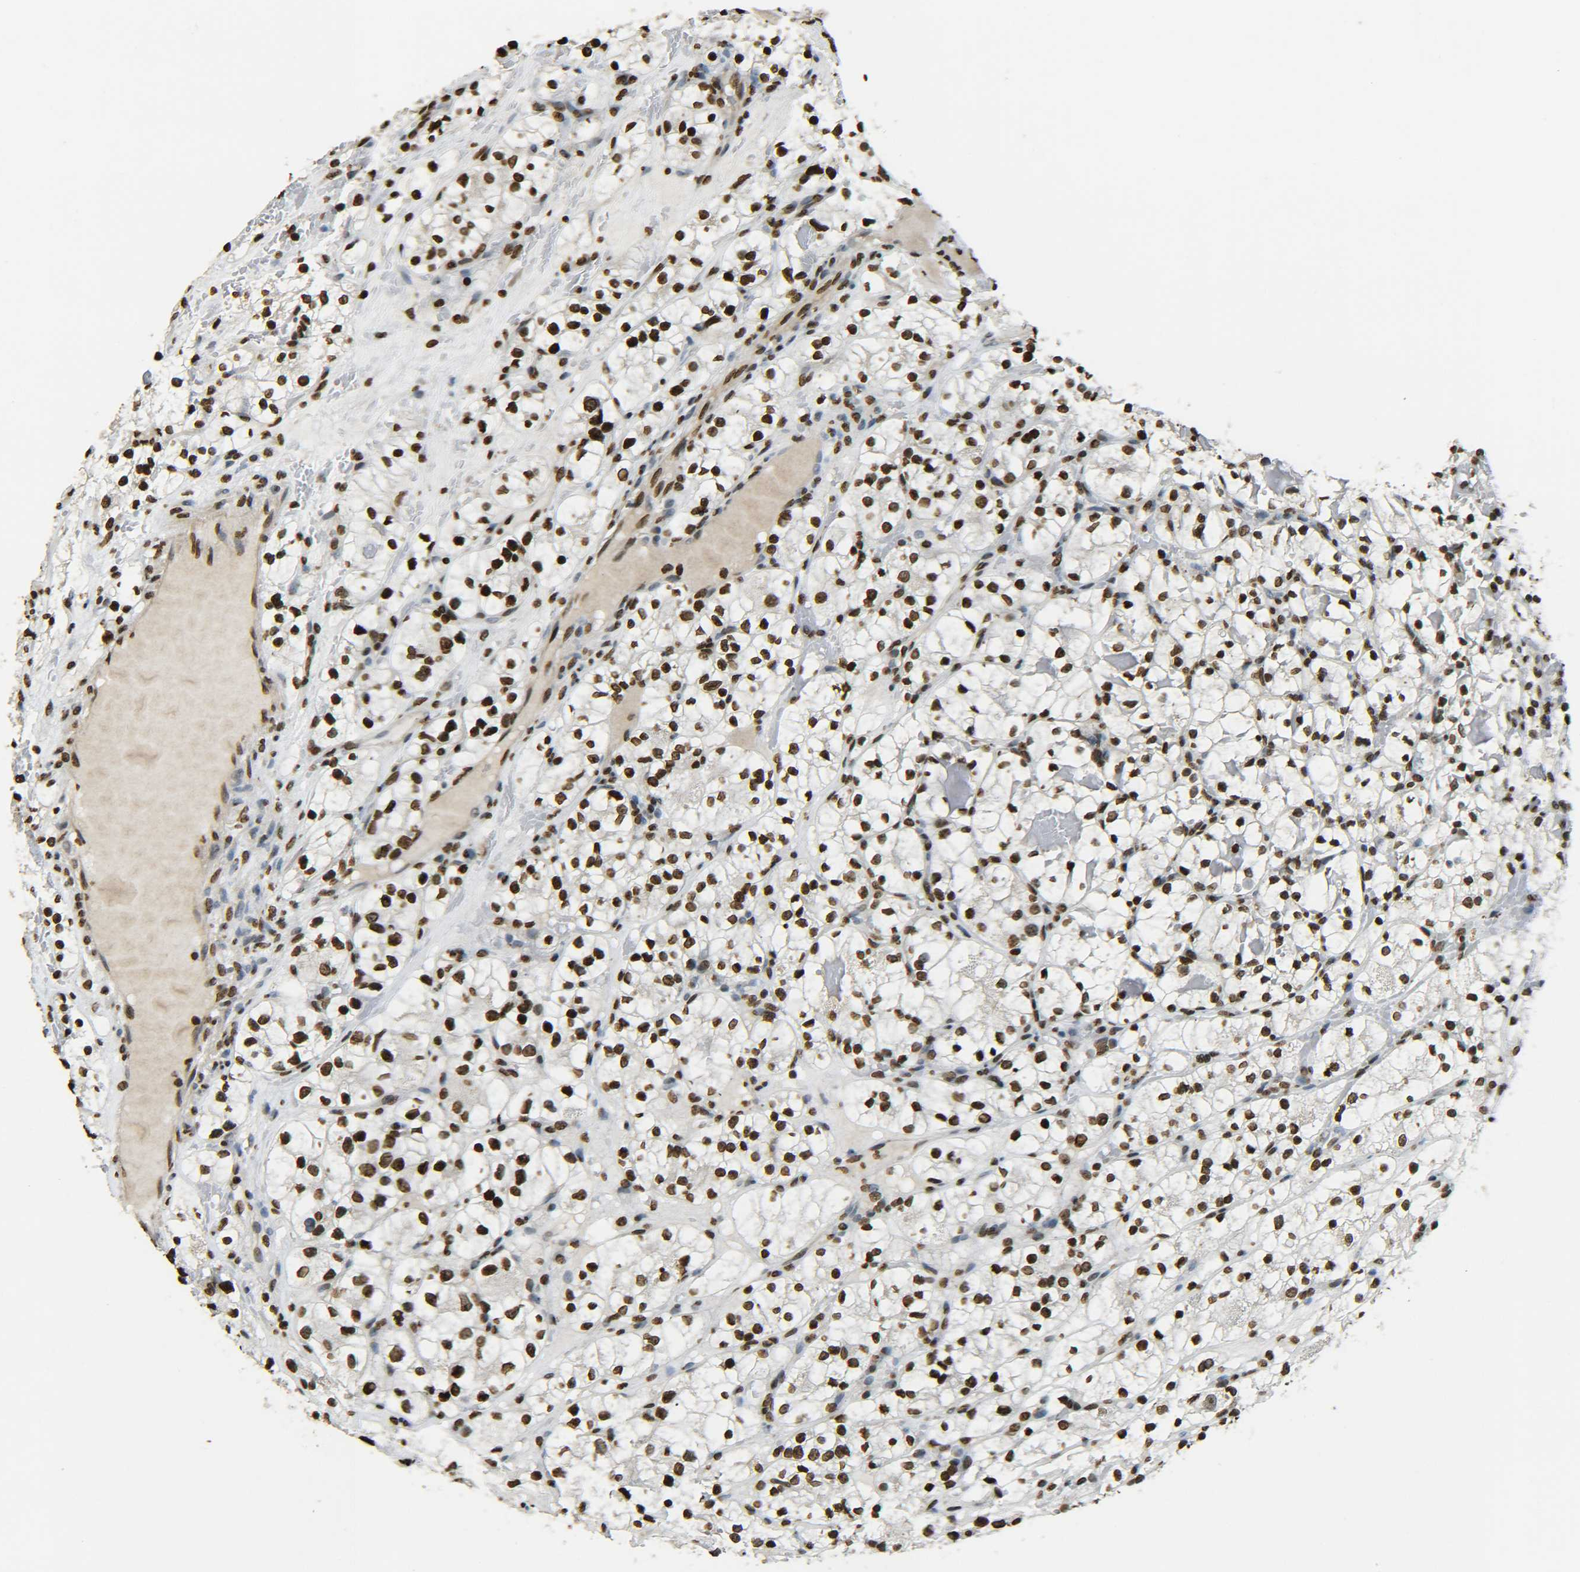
{"staining": {"intensity": "strong", "quantity": ">75%", "location": "nuclear"}, "tissue": "renal cancer", "cell_type": "Tumor cells", "image_type": "cancer", "snomed": [{"axis": "morphology", "description": "Adenocarcinoma, NOS"}, {"axis": "topography", "description": "Kidney"}], "caption": "A photomicrograph of renal cancer (adenocarcinoma) stained for a protein displays strong nuclear brown staining in tumor cells.", "gene": "H4C16", "patient": {"sex": "female", "age": 60}}